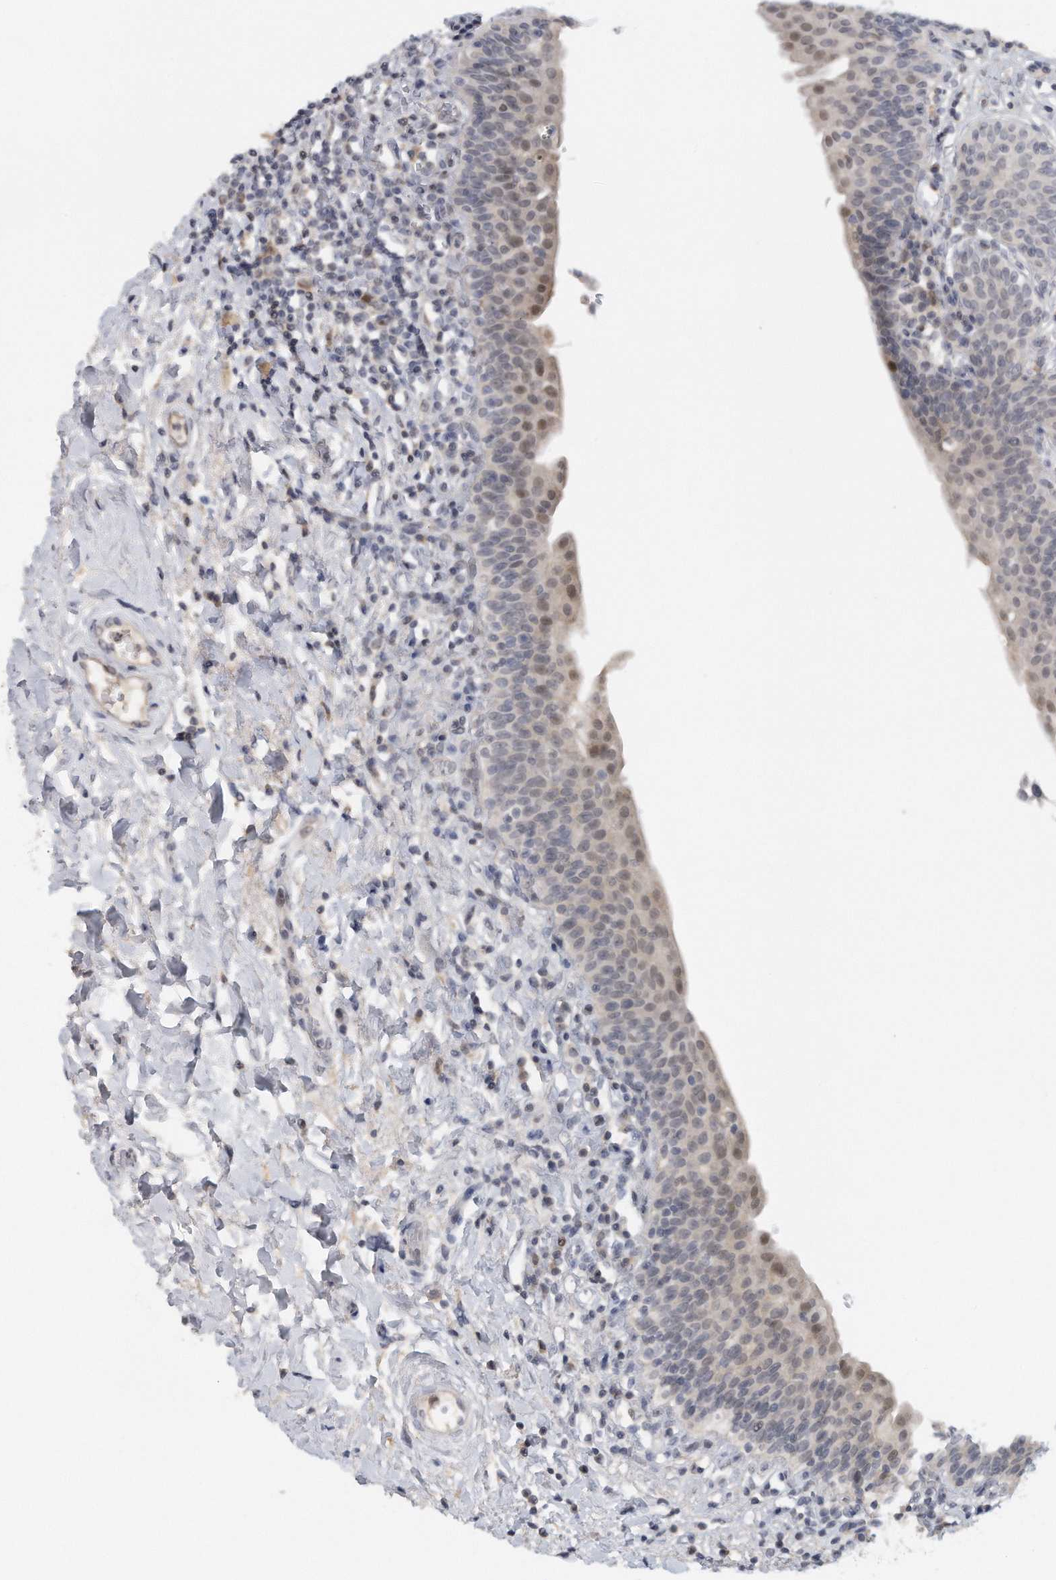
{"staining": {"intensity": "weak", "quantity": "25%-75%", "location": "nuclear"}, "tissue": "urinary bladder", "cell_type": "Urothelial cells", "image_type": "normal", "snomed": [{"axis": "morphology", "description": "Normal tissue, NOS"}, {"axis": "topography", "description": "Urinary bladder"}], "caption": "High-power microscopy captured an IHC histopathology image of unremarkable urinary bladder, revealing weak nuclear expression in approximately 25%-75% of urothelial cells. The protein is shown in brown color, while the nuclei are stained blue.", "gene": "DDX43", "patient": {"sex": "male", "age": 83}}